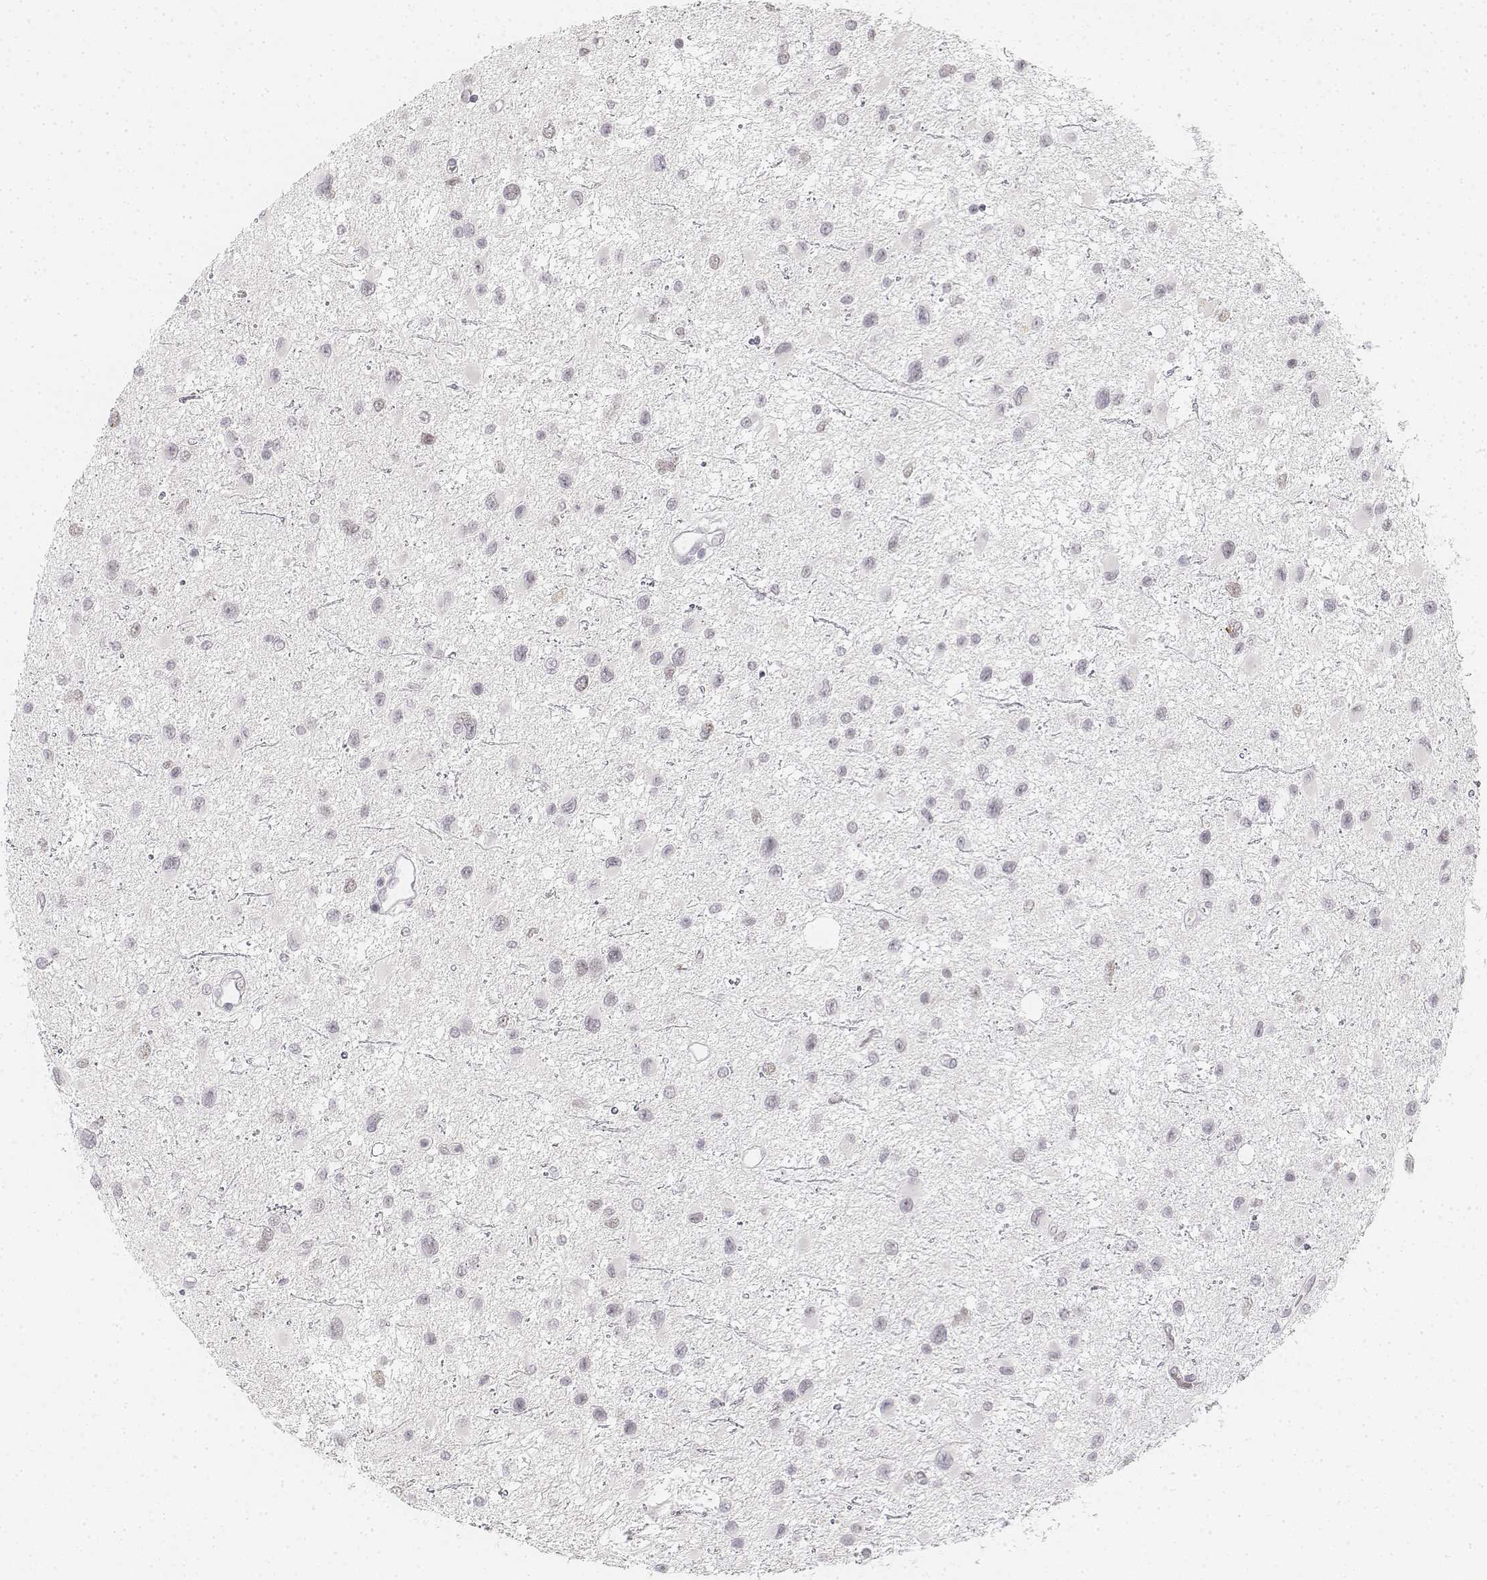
{"staining": {"intensity": "negative", "quantity": "none", "location": "none"}, "tissue": "glioma", "cell_type": "Tumor cells", "image_type": "cancer", "snomed": [{"axis": "morphology", "description": "Glioma, malignant, Low grade"}, {"axis": "topography", "description": "Brain"}], "caption": "Tumor cells show no significant protein staining in glioma. The staining was performed using DAB (3,3'-diaminobenzidine) to visualize the protein expression in brown, while the nuclei were stained in blue with hematoxylin (Magnification: 20x).", "gene": "KRTAP2-1", "patient": {"sex": "female", "age": 32}}